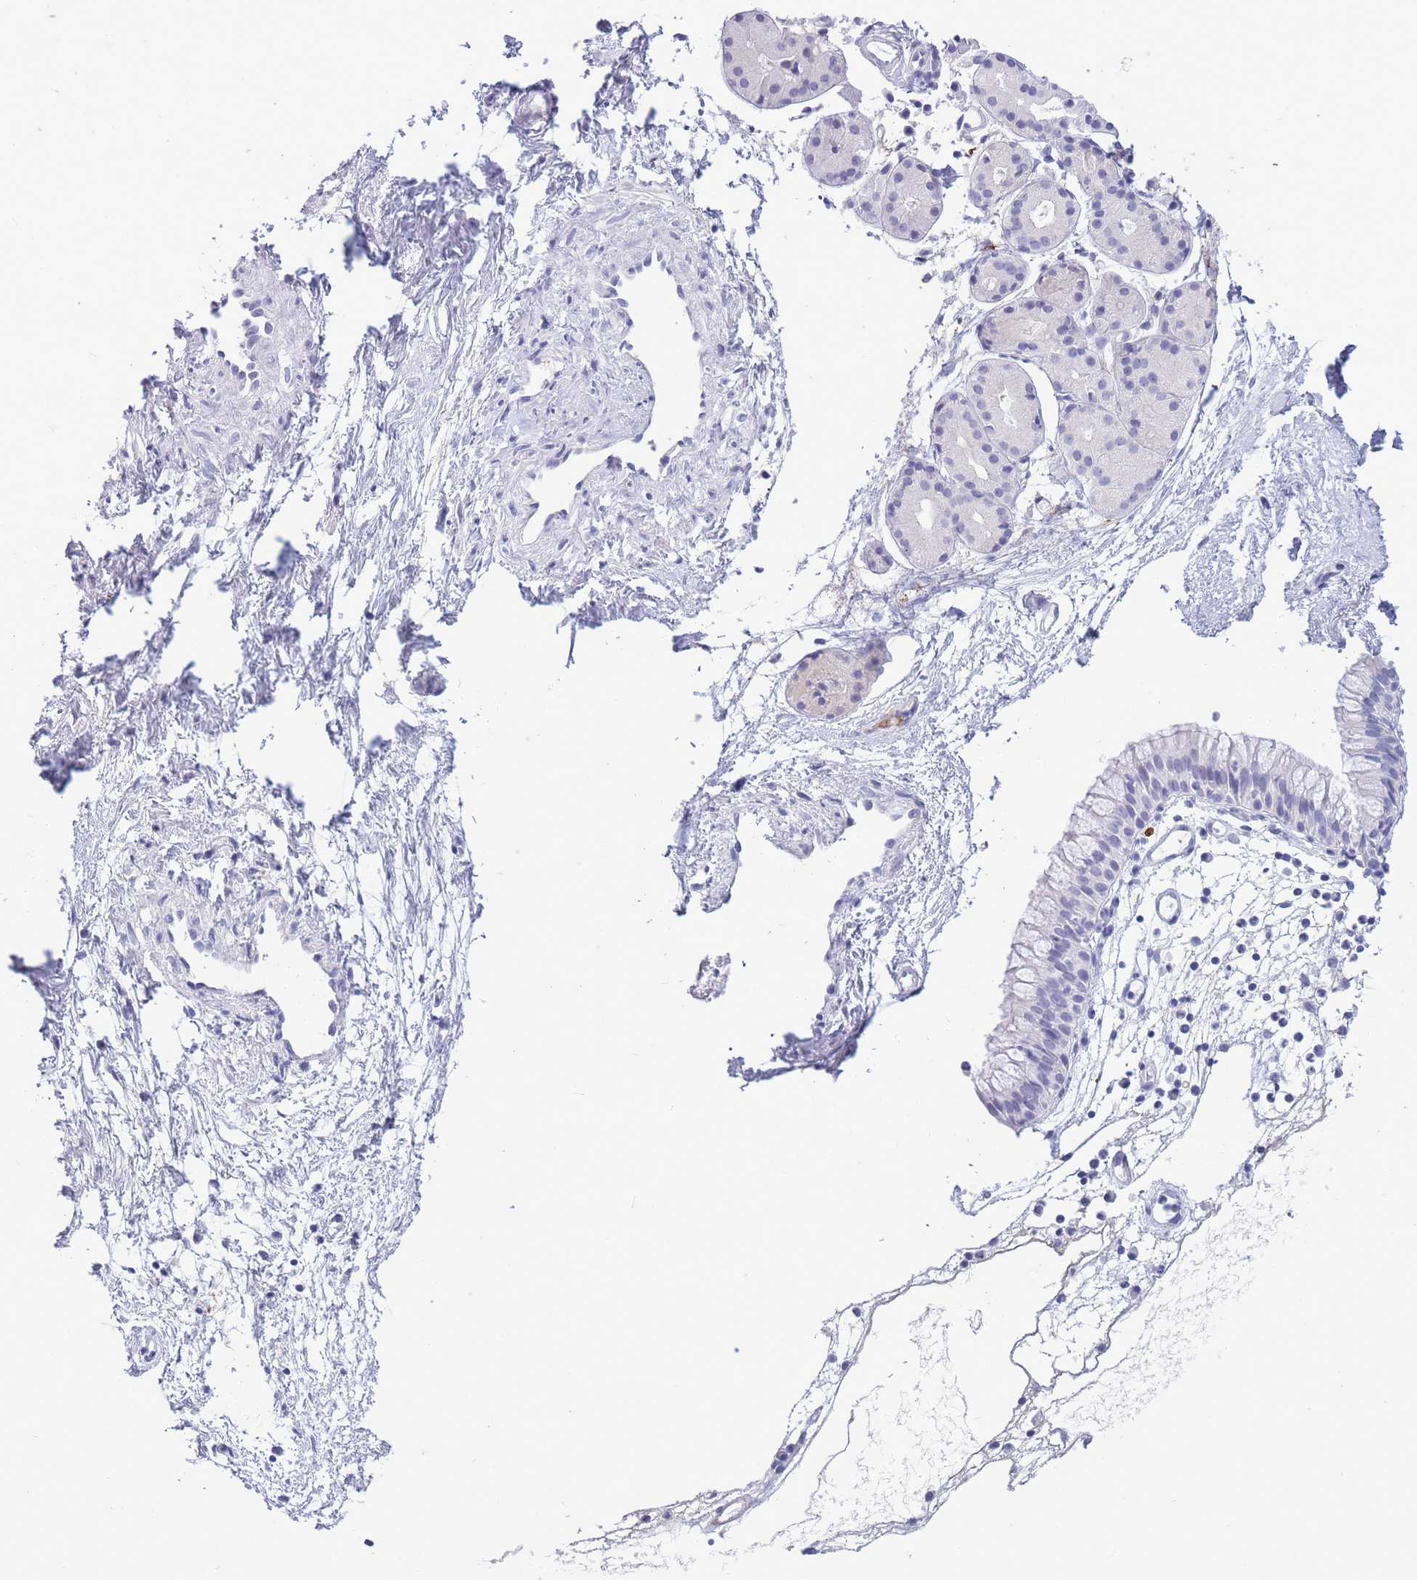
{"staining": {"intensity": "negative", "quantity": "none", "location": "none"}, "tissue": "nasopharynx", "cell_type": "Respiratory epithelial cells", "image_type": "normal", "snomed": [{"axis": "morphology", "description": "Normal tissue, NOS"}, {"axis": "topography", "description": "Nasopharynx"}], "caption": "High power microscopy image of an IHC micrograph of unremarkable nasopharynx, revealing no significant staining in respiratory epithelial cells.", "gene": "ASAP3", "patient": {"sex": "male", "age": 82}}